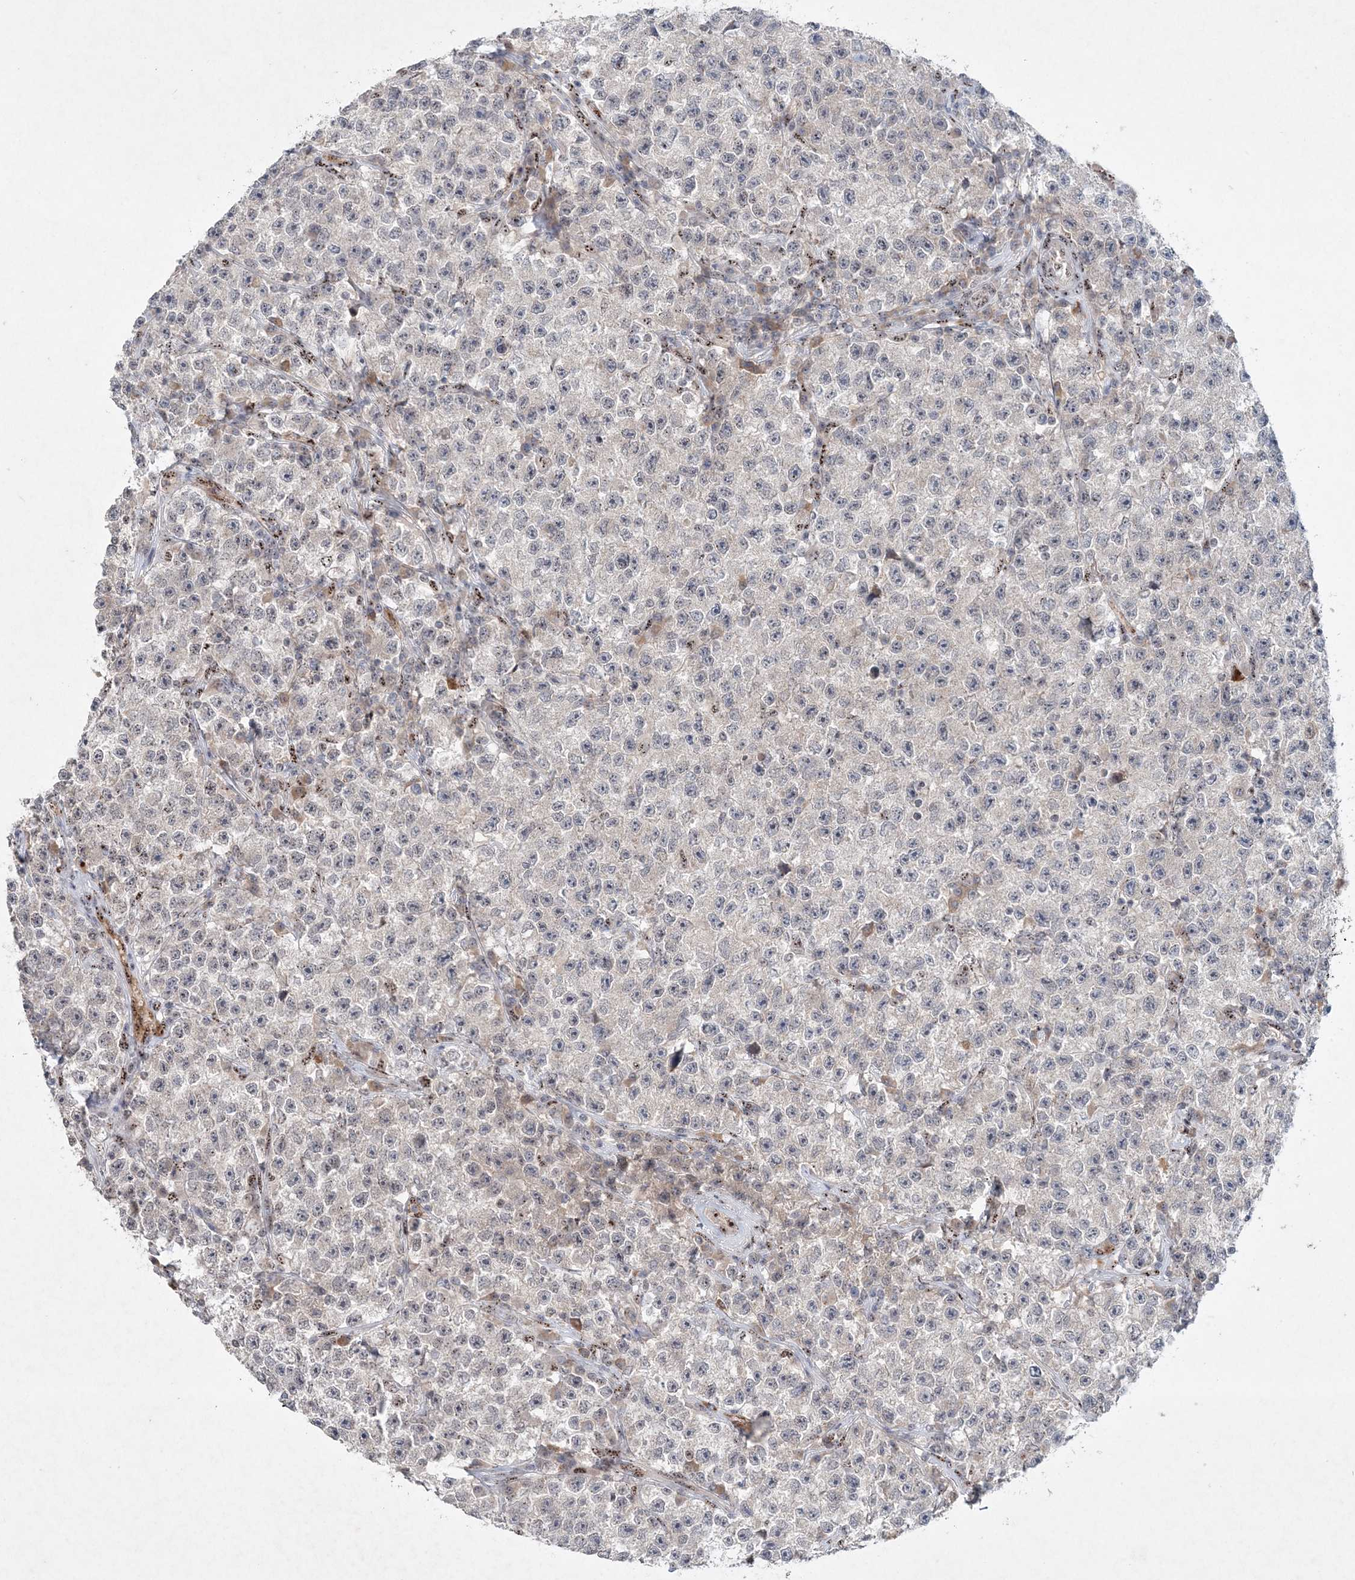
{"staining": {"intensity": "negative", "quantity": "none", "location": "none"}, "tissue": "testis cancer", "cell_type": "Tumor cells", "image_type": "cancer", "snomed": [{"axis": "morphology", "description": "Seminoma, NOS"}, {"axis": "topography", "description": "Testis"}], "caption": "High power microscopy image of an IHC photomicrograph of seminoma (testis), revealing no significant expression in tumor cells. Brightfield microscopy of immunohistochemistry (IHC) stained with DAB (brown) and hematoxylin (blue), captured at high magnification.", "gene": "GIN1", "patient": {"sex": "male", "age": 22}}